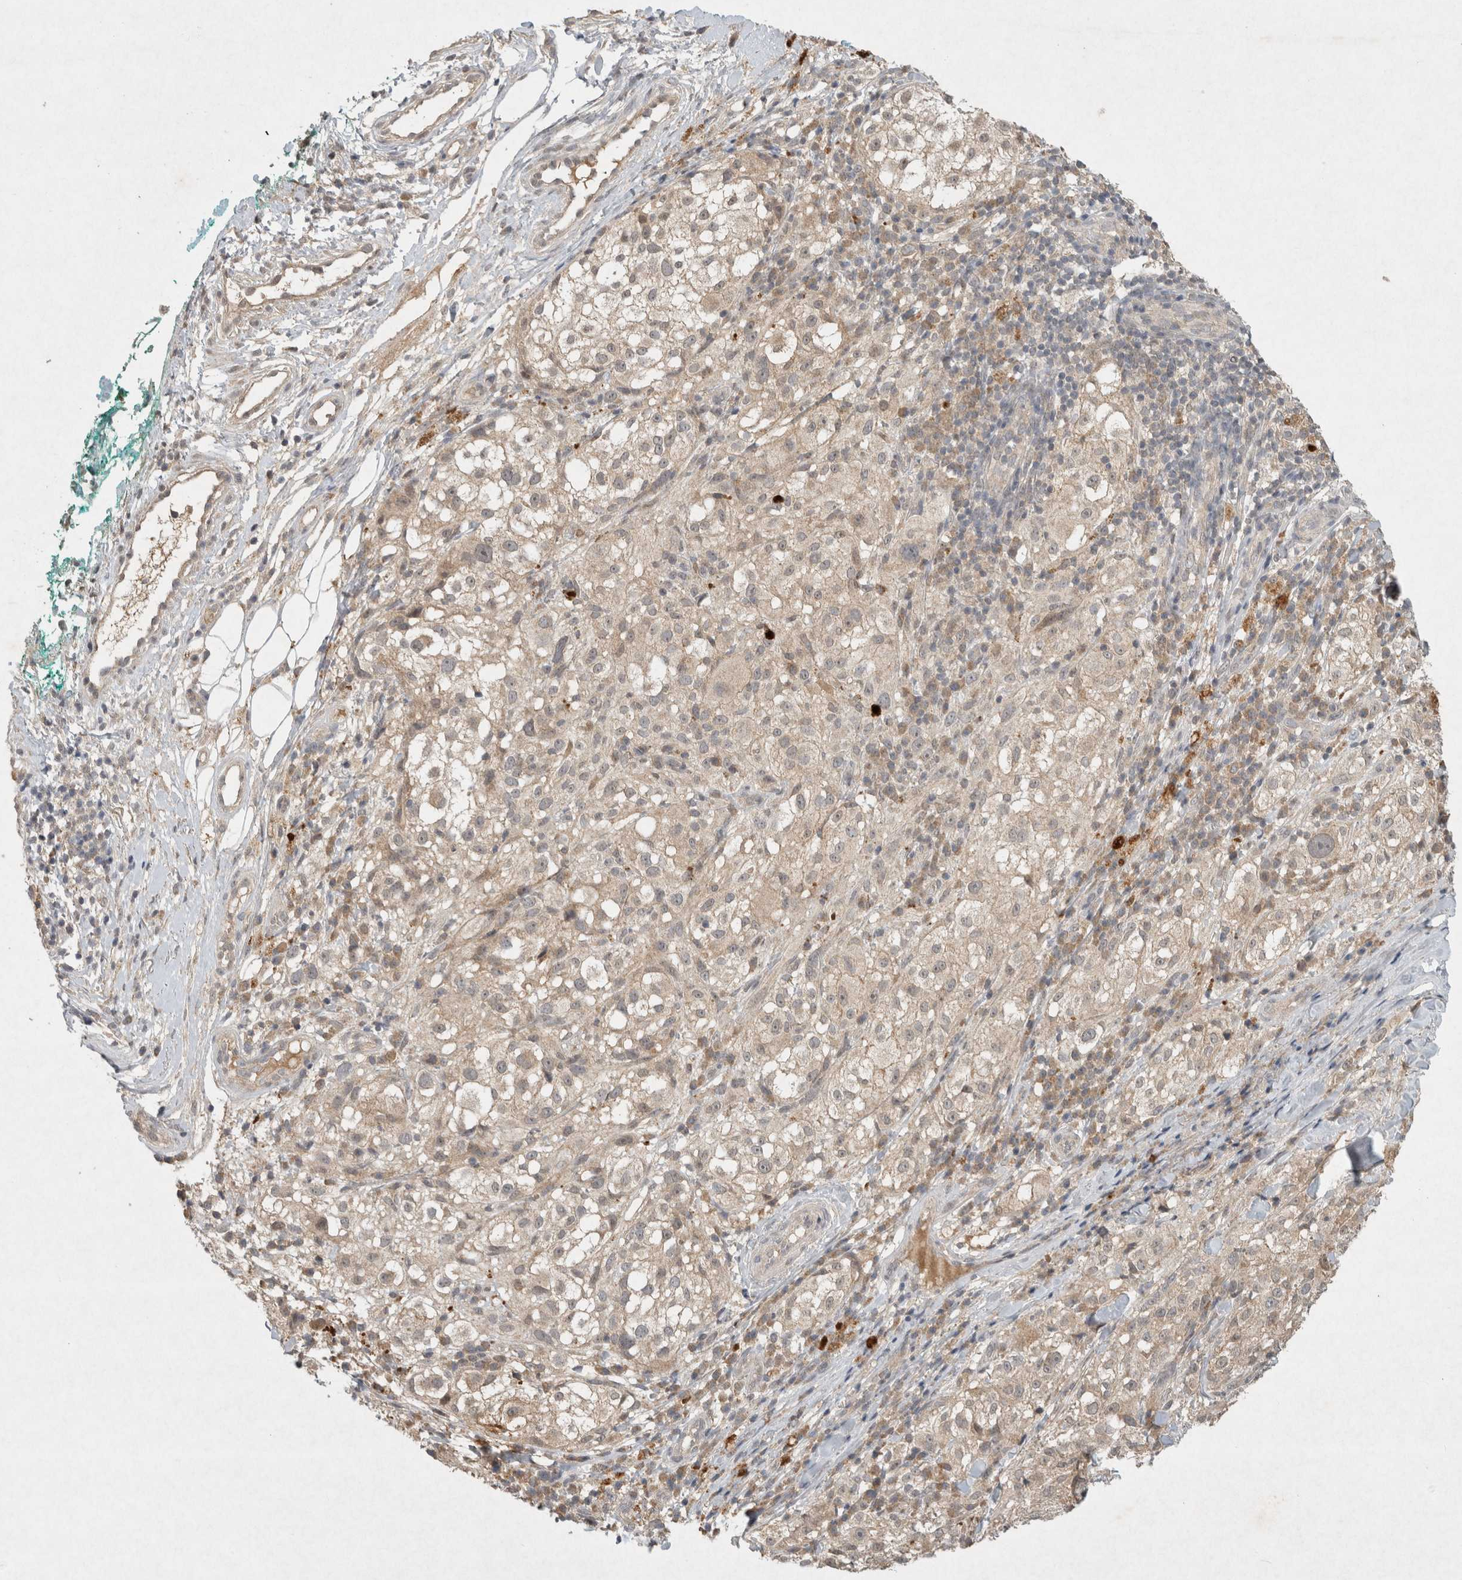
{"staining": {"intensity": "weak", "quantity": "25%-75%", "location": "cytoplasmic/membranous"}, "tissue": "melanoma", "cell_type": "Tumor cells", "image_type": "cancer", "snomed": [{"axis": "morphology", "description": "Necrosis, NOS"}, {"axis": "morphology", "description": "Malignant melanoma, NOS"}, {"axis": "topography", "description": "Skin"}], "caption": "Immunohistochemistry of malignant melanoma reveals low levels of weak cytoplasmic/membranous positivity in approximately 25%-75% of tumor cells.", "gene": "LOXL2", "patient": {"sex": "female", "age": 87}}